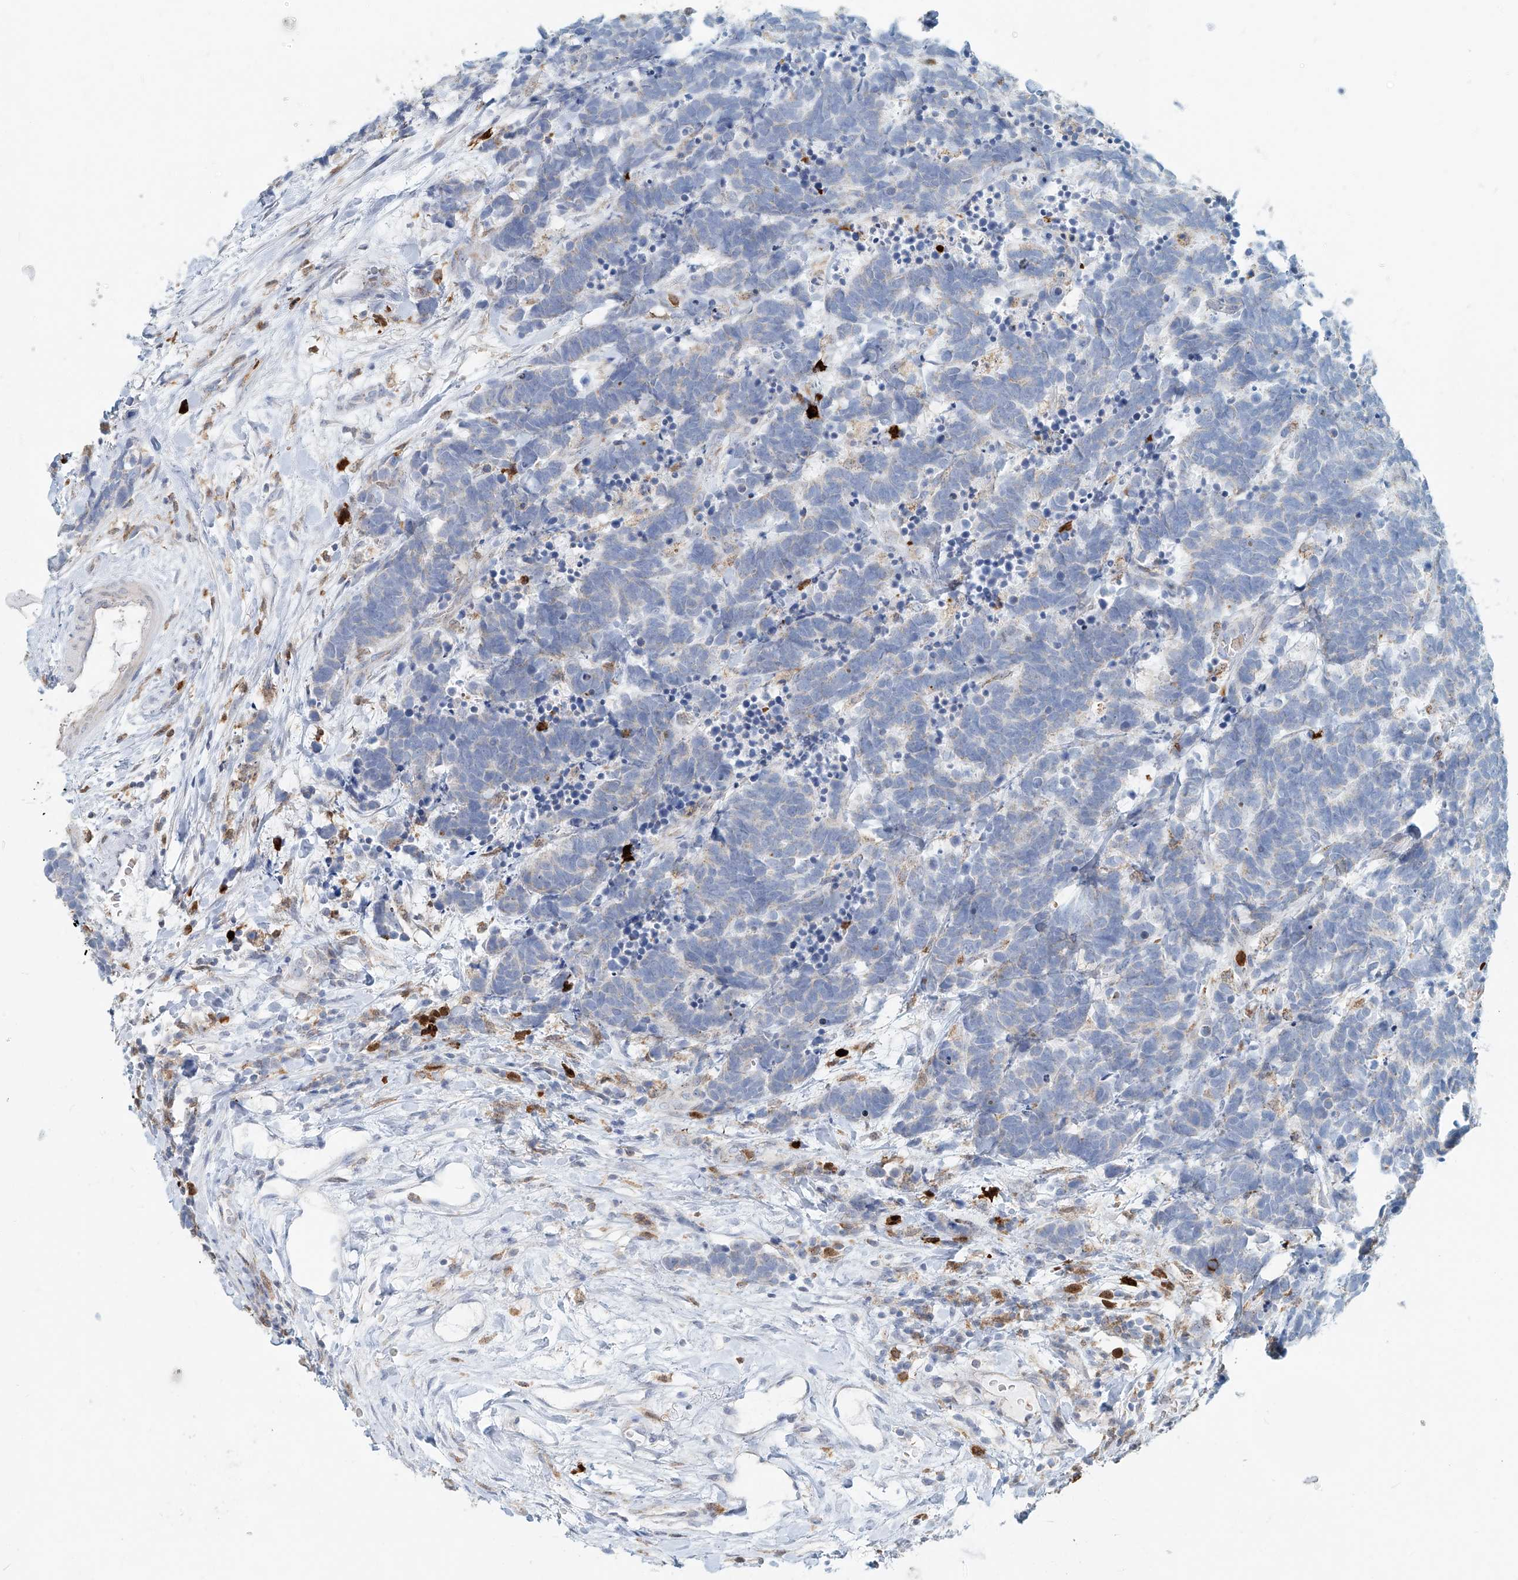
{"staining": {"intensity": "negative", "quantity": "none", "location": "none"}, "tissue": "carcinoid", "cell_type": "Tumor cells", "image_type": "cancer", "snomed": [{"axis": "morphology", "description": "Carcinoma, NOS"}, {"axis": "morphology", "description": "Carcinoid, malignant, NOS"}, {"axis": "topography", "description": "Urinary bladder"}], "caption": "Carcinoid (malignant) was stained to show a protein in brown. There is no significant expression in tumor cells.", "gene": "PTPRA", "patient": {"sex": "male", "age": 57}}